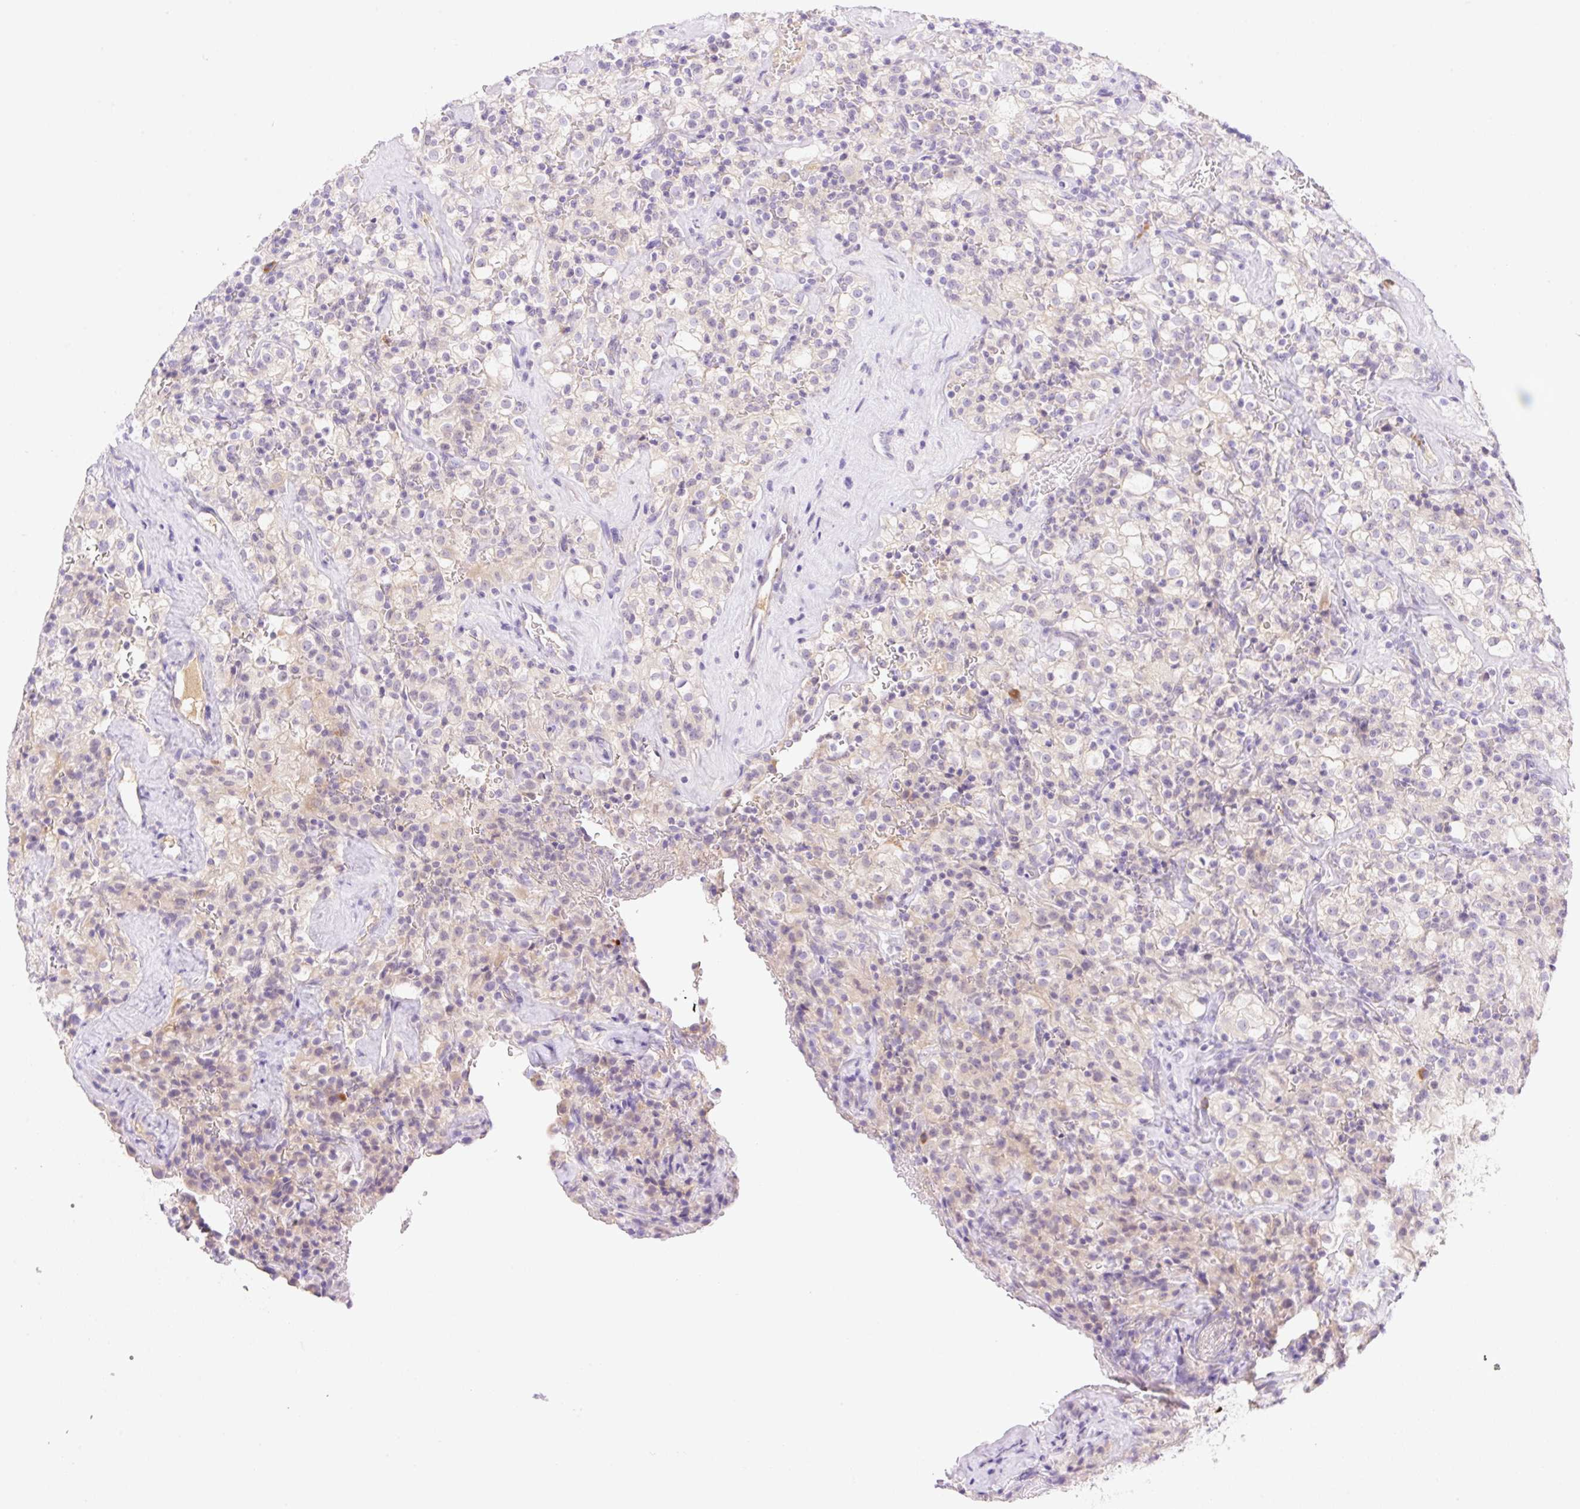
{"staining": {"intensity": "negative", "quantity": "none", "location": "none"}, "tissue": "renal cancer", "cell_type": "Tumor cells", "image_type": "cancer", "snomed": [{"axis": "morphology", "description": "Adenocarcinoma, NOS"}, {"axis": "topography", "description": "Kidney"}], "caption": "Tumor cells show no significant positivity in renal adenocarcinoma.", "gene": "DENND5A", "patient": {"sex": "female", "age": 74}}